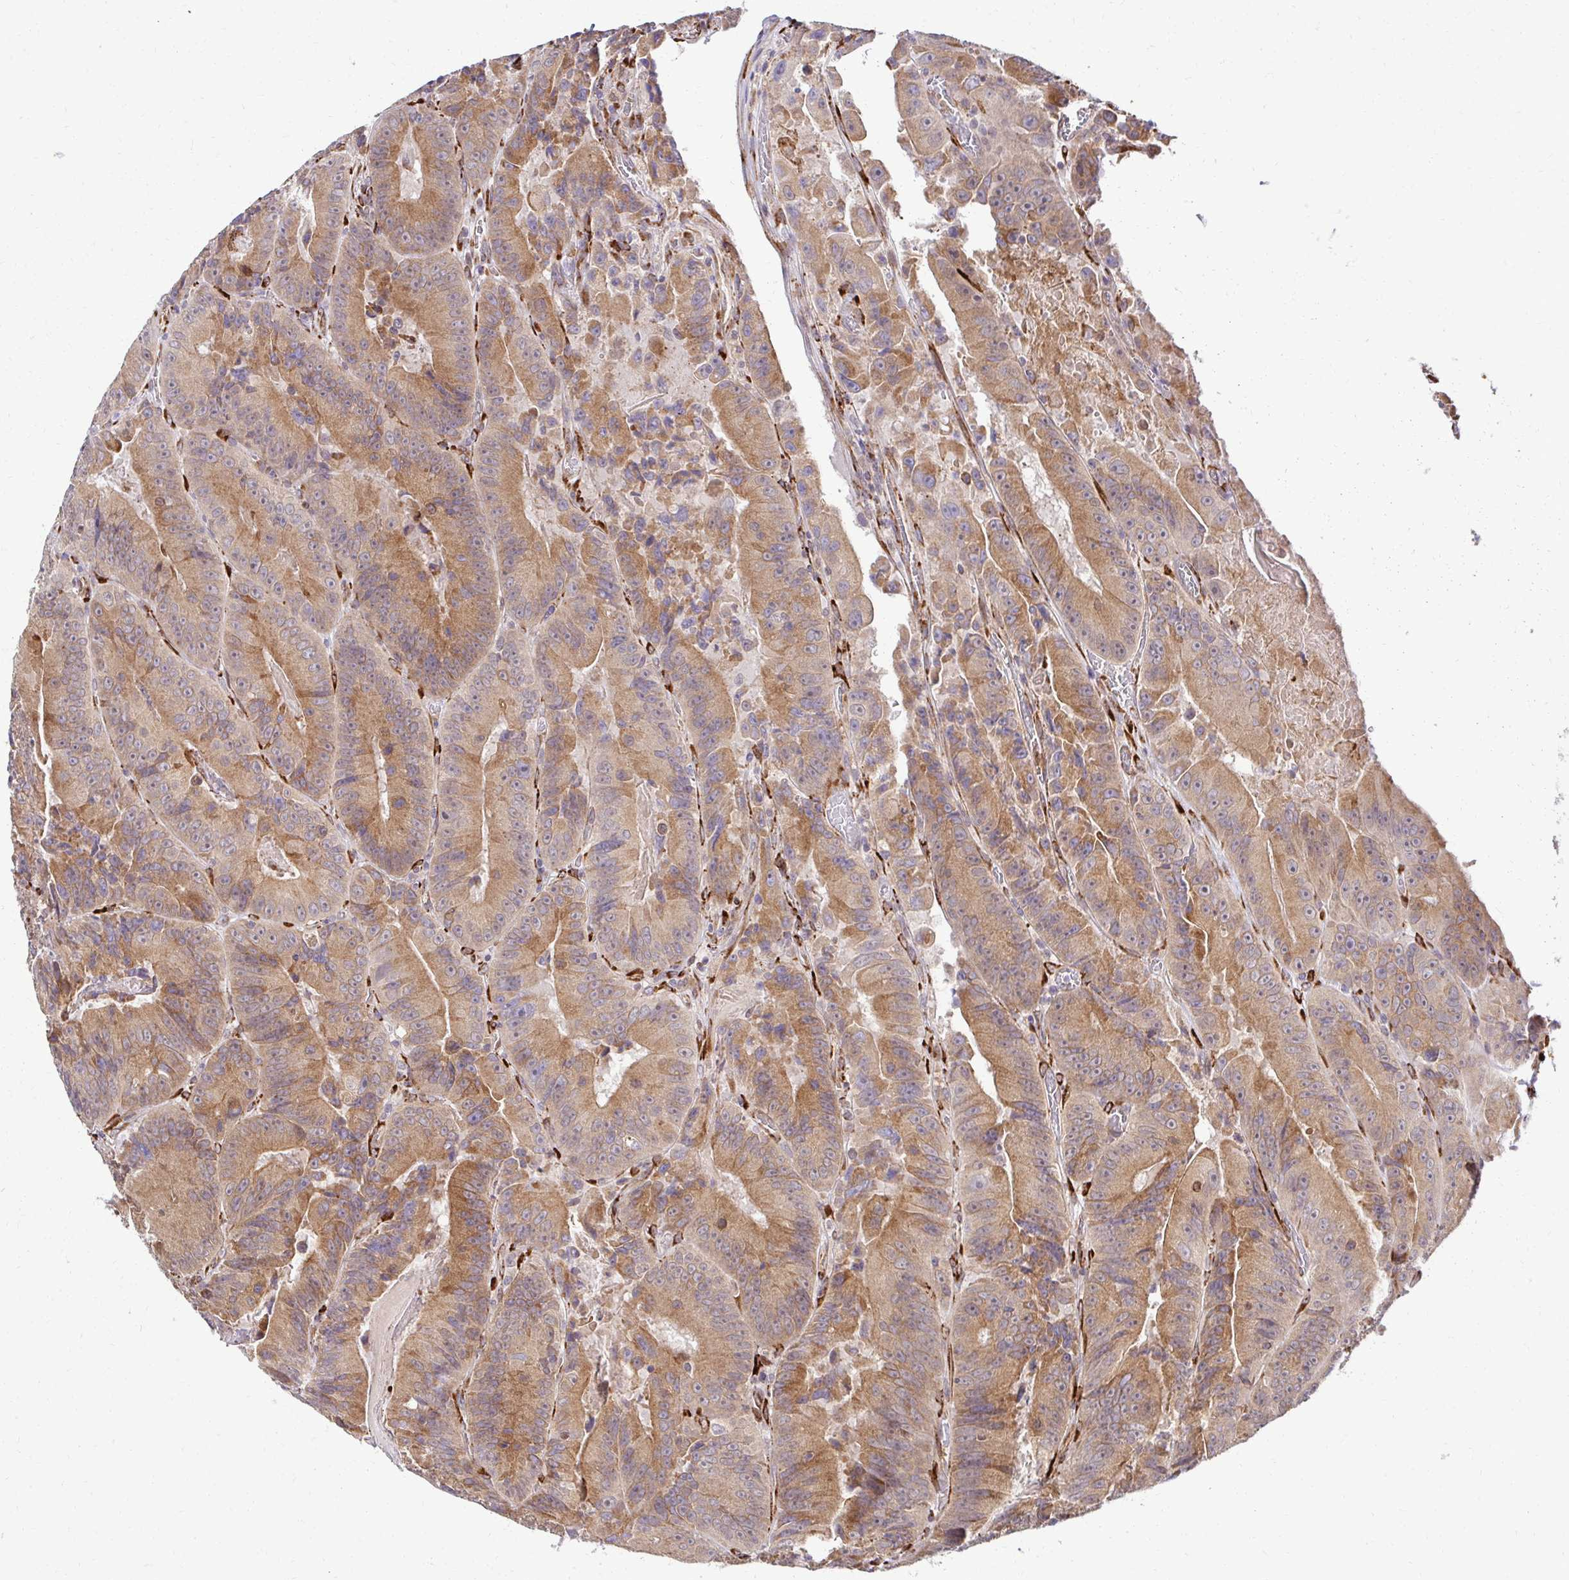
{"staining": {"intensity": "moderate", "quantity": ">75%", "location": "cytoplasmic/membranous"}, "tissue": "colorectal cancer", "cell_type": "Tumor cells", "image_type": "cancer", "snomed": [{"axis": "morphology", "description": "Adenocarcinoma, NOS"}, {"axis": "topography", "description": "Colon"}], "caption": "Immunohistochemical staining of colorectal cancer demonstrates moderate cytoplasmic/membranous protein expression in about >75% of tumor cells.", "gene": "HPS1", "patient": {"sex": "female", "age": 86}}